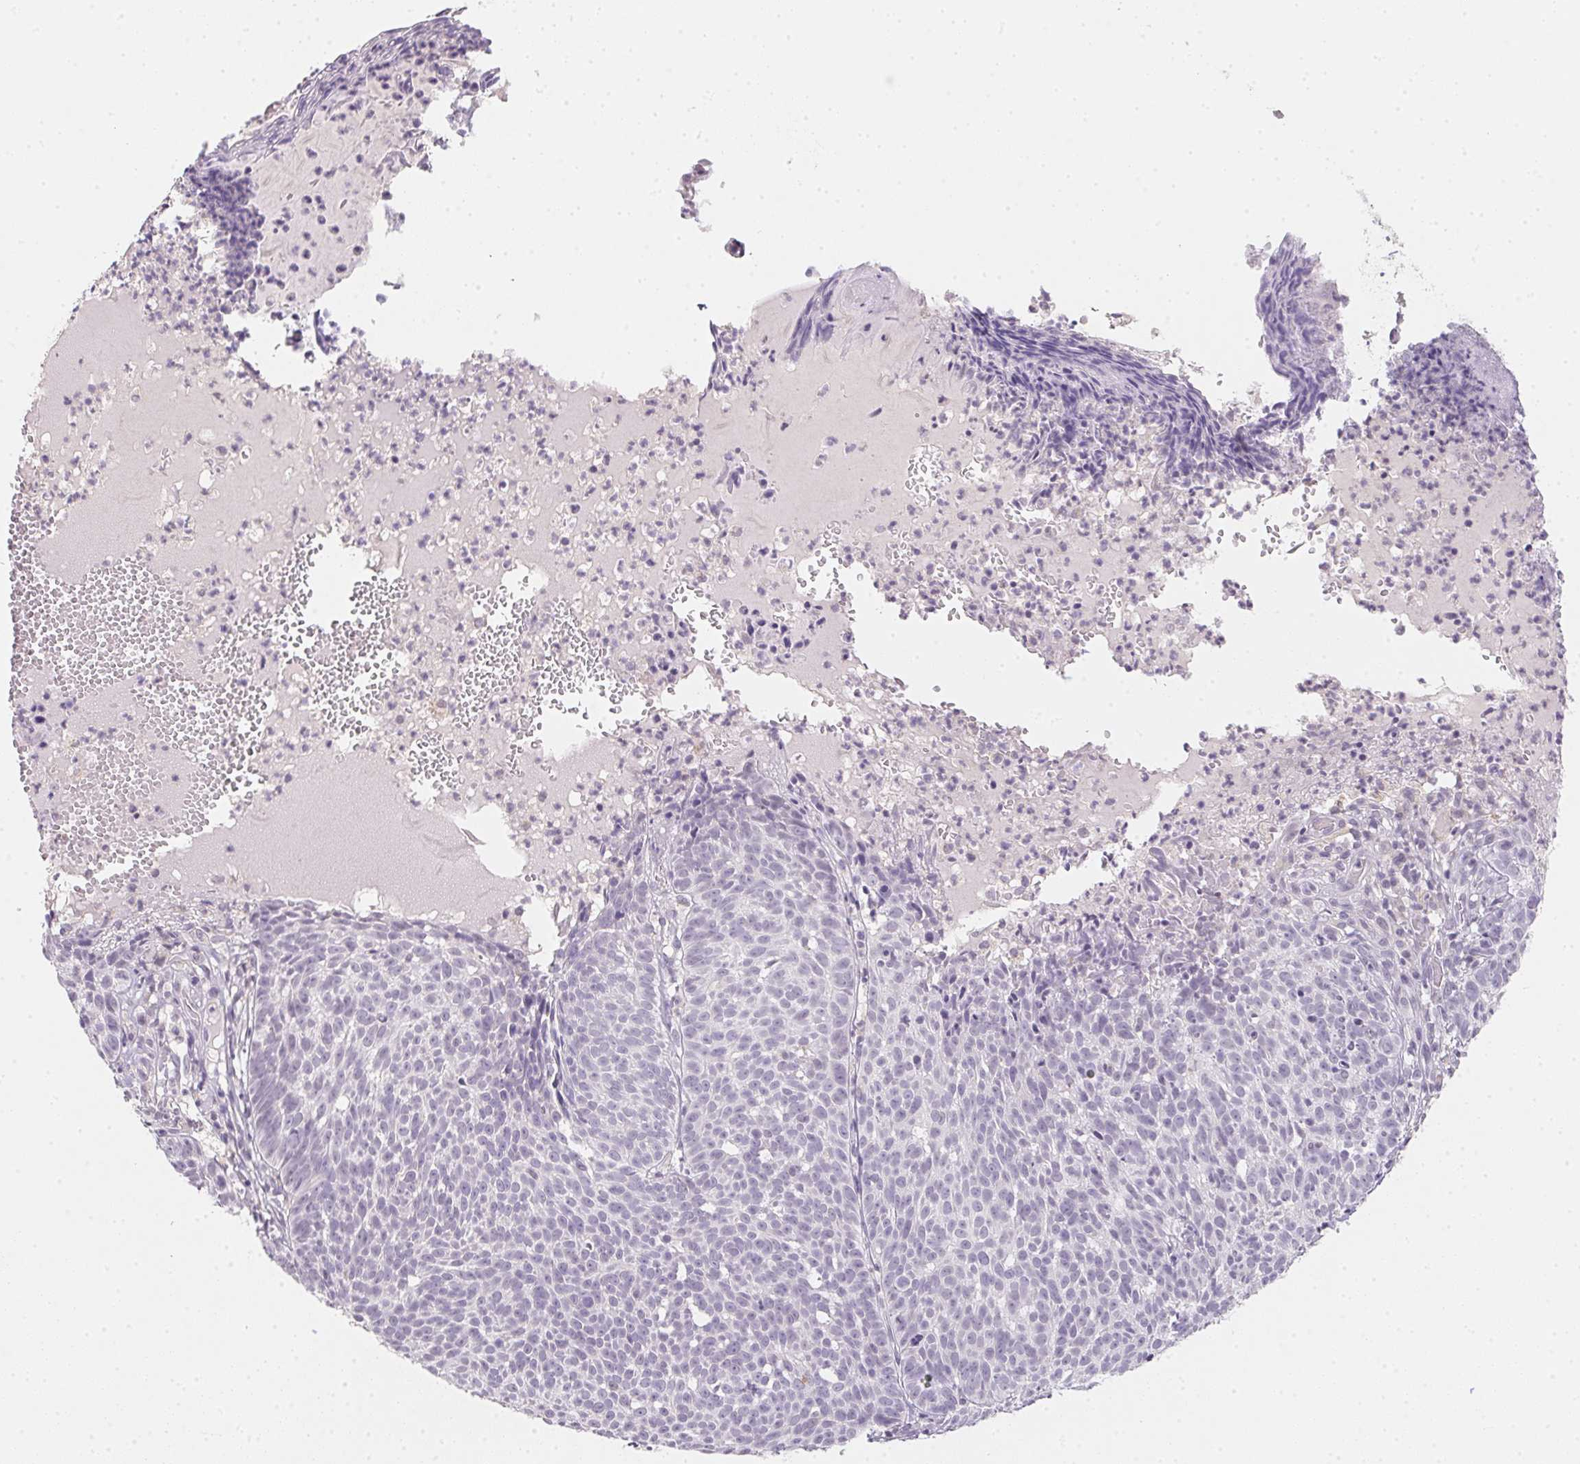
{"staining": {"intensity": "negative", "quantity": "none", "location": "none"}, "tissue": "skin cancer", "cell_type": "Tumor cells", "image_type": "cancer", "snomed": [{"axis": "morphology", "description": "Basal cell carcinoma"}, {"axis": "topography", "description": "Skin"}], "caption": "Immunohistochemical staining of human skin cancer exhibits no significant positivity in tumor cells.", "gene": "SLC6A18", "patient": {"sex": "male", "age": 90}}